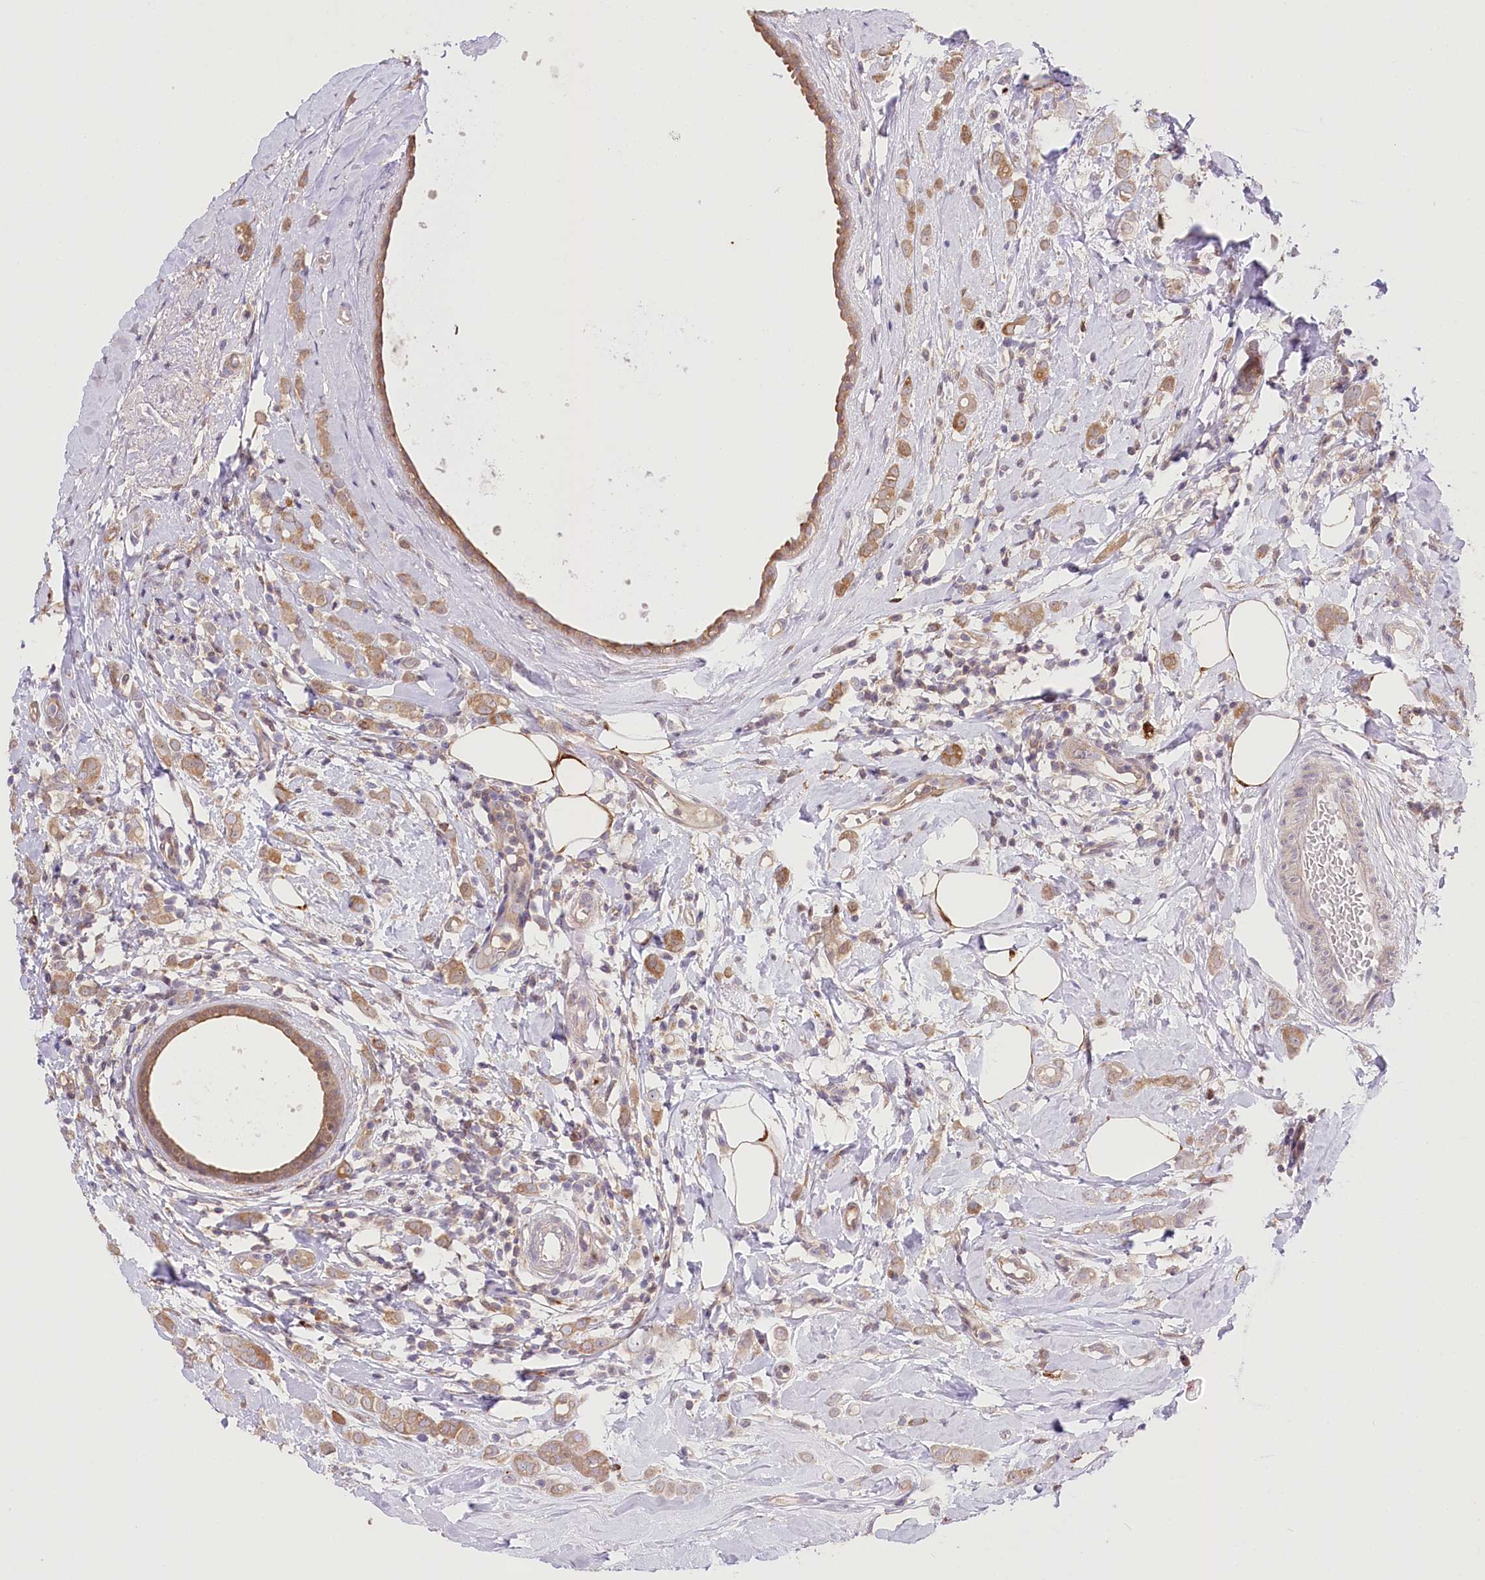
{"staining": {"intensity": "moderate", "quantity": ">75%", "location": "cytoplasmic/membranous"}, "tissue": "breast cancer", "cell_type": "Tumor cells", "image_type": "cancer", "snomed": [{"axis": "morphology", "description": "Lobular carcinoma"}, {"axis": "topography", "description": "Breast"}], "caption": "Immunohistochemical staining of human lobular carcinoma (breast) shows medium levels of moderate cytoplasmic/membranous protein expression in about >75% of tumor cells.", "gene": "UGP2", "patient": {"sex": "female", "age": 47}}